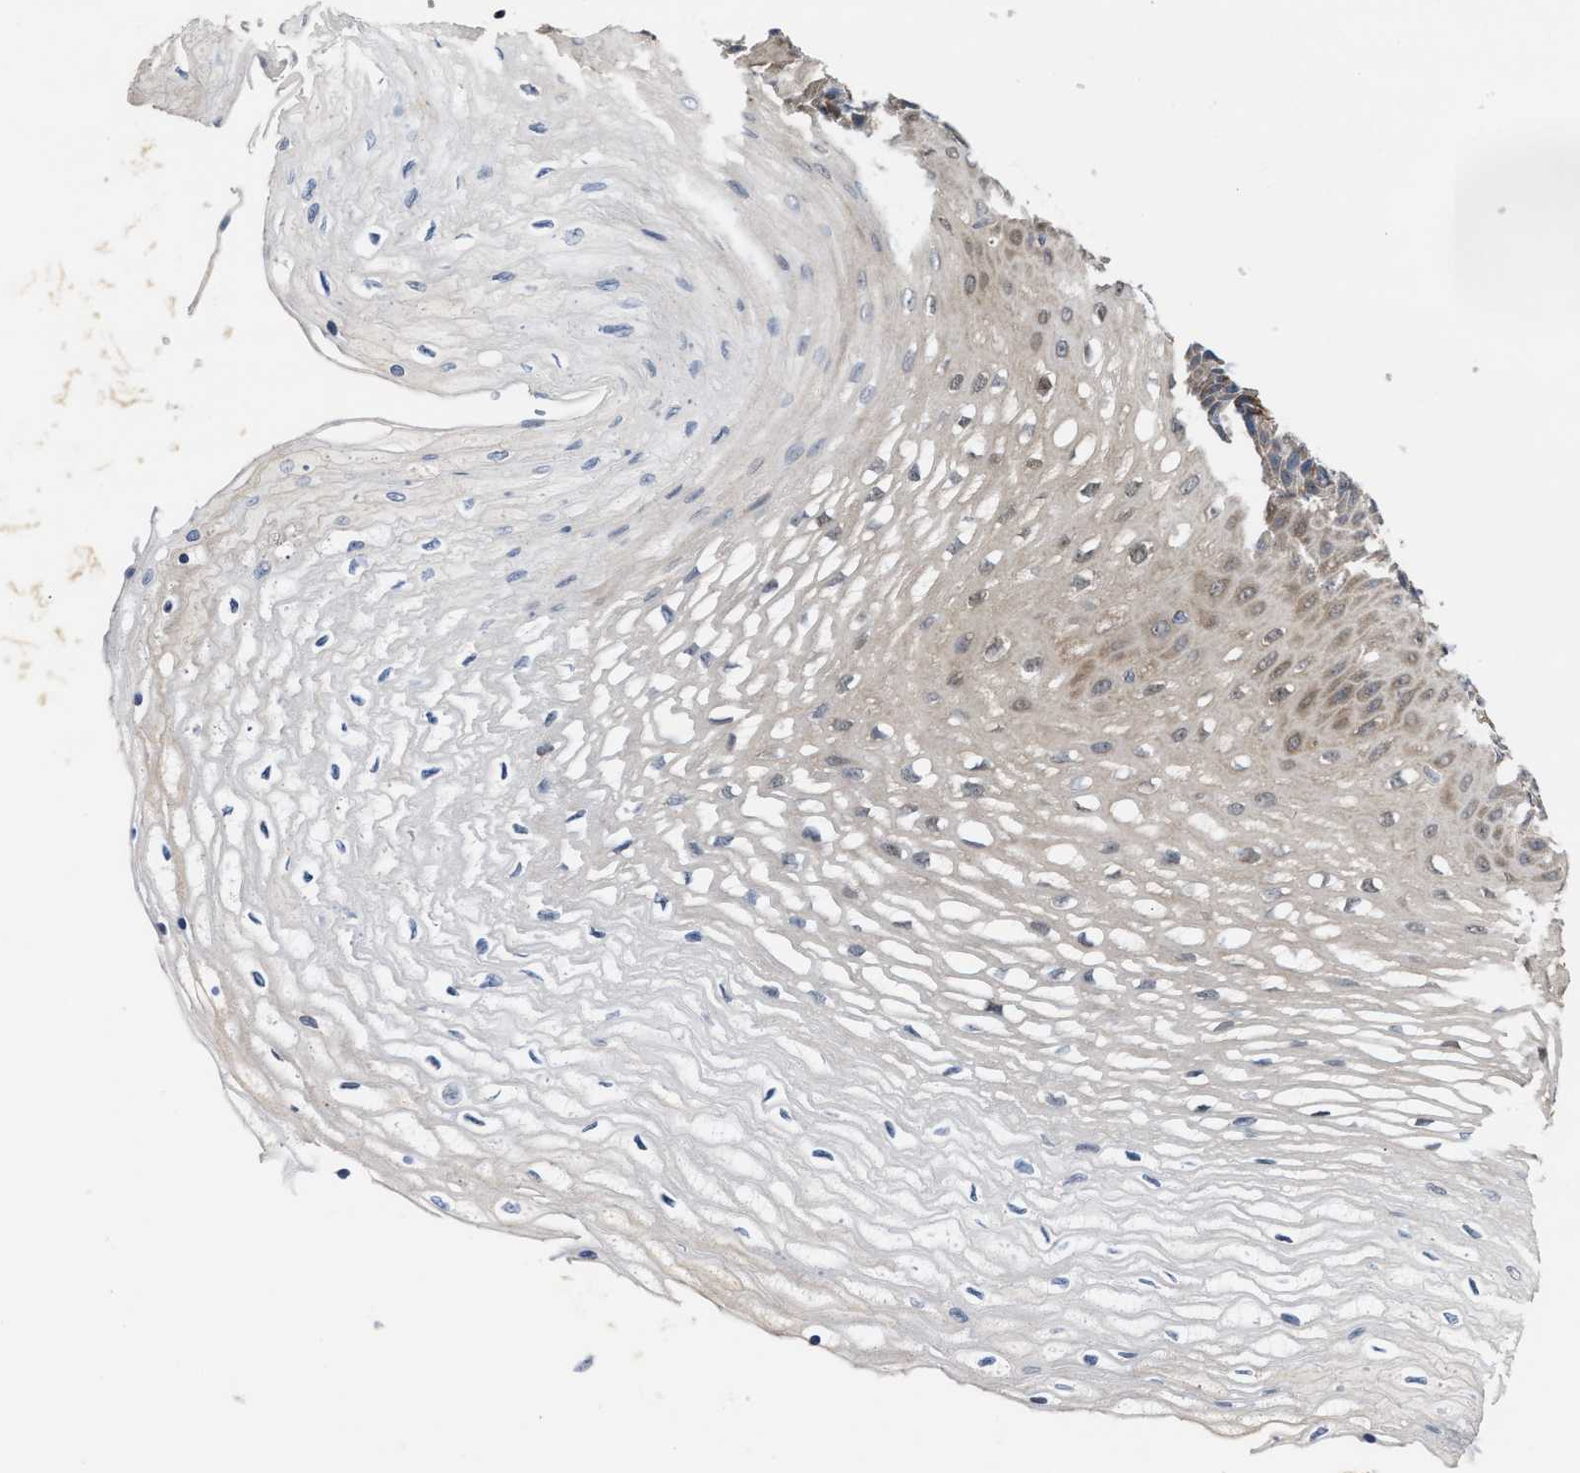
{"staining": {"intensity": "moderate", "quantity": "25%-75%", "location": "cytoplasmic/membranous"}, "tissue": "esophagus", "cell_type": "Squamous epithelial cells", "image_type": "normal", "snomed": [{"axis": "morphology", "description": "Normal tissue, NOS"}, {"axis": "topography", "description": "Esophagus"}], "caption": "Immunohistochemistry image of benign esophagus stained for a protein (brown), which displays medium levels of moderate cytoplasmic/membranous expression in about 25%-75% of squamous epithelial cells.", "gene": "BBLN", "patient": {"sex": "female", "age": 72}}